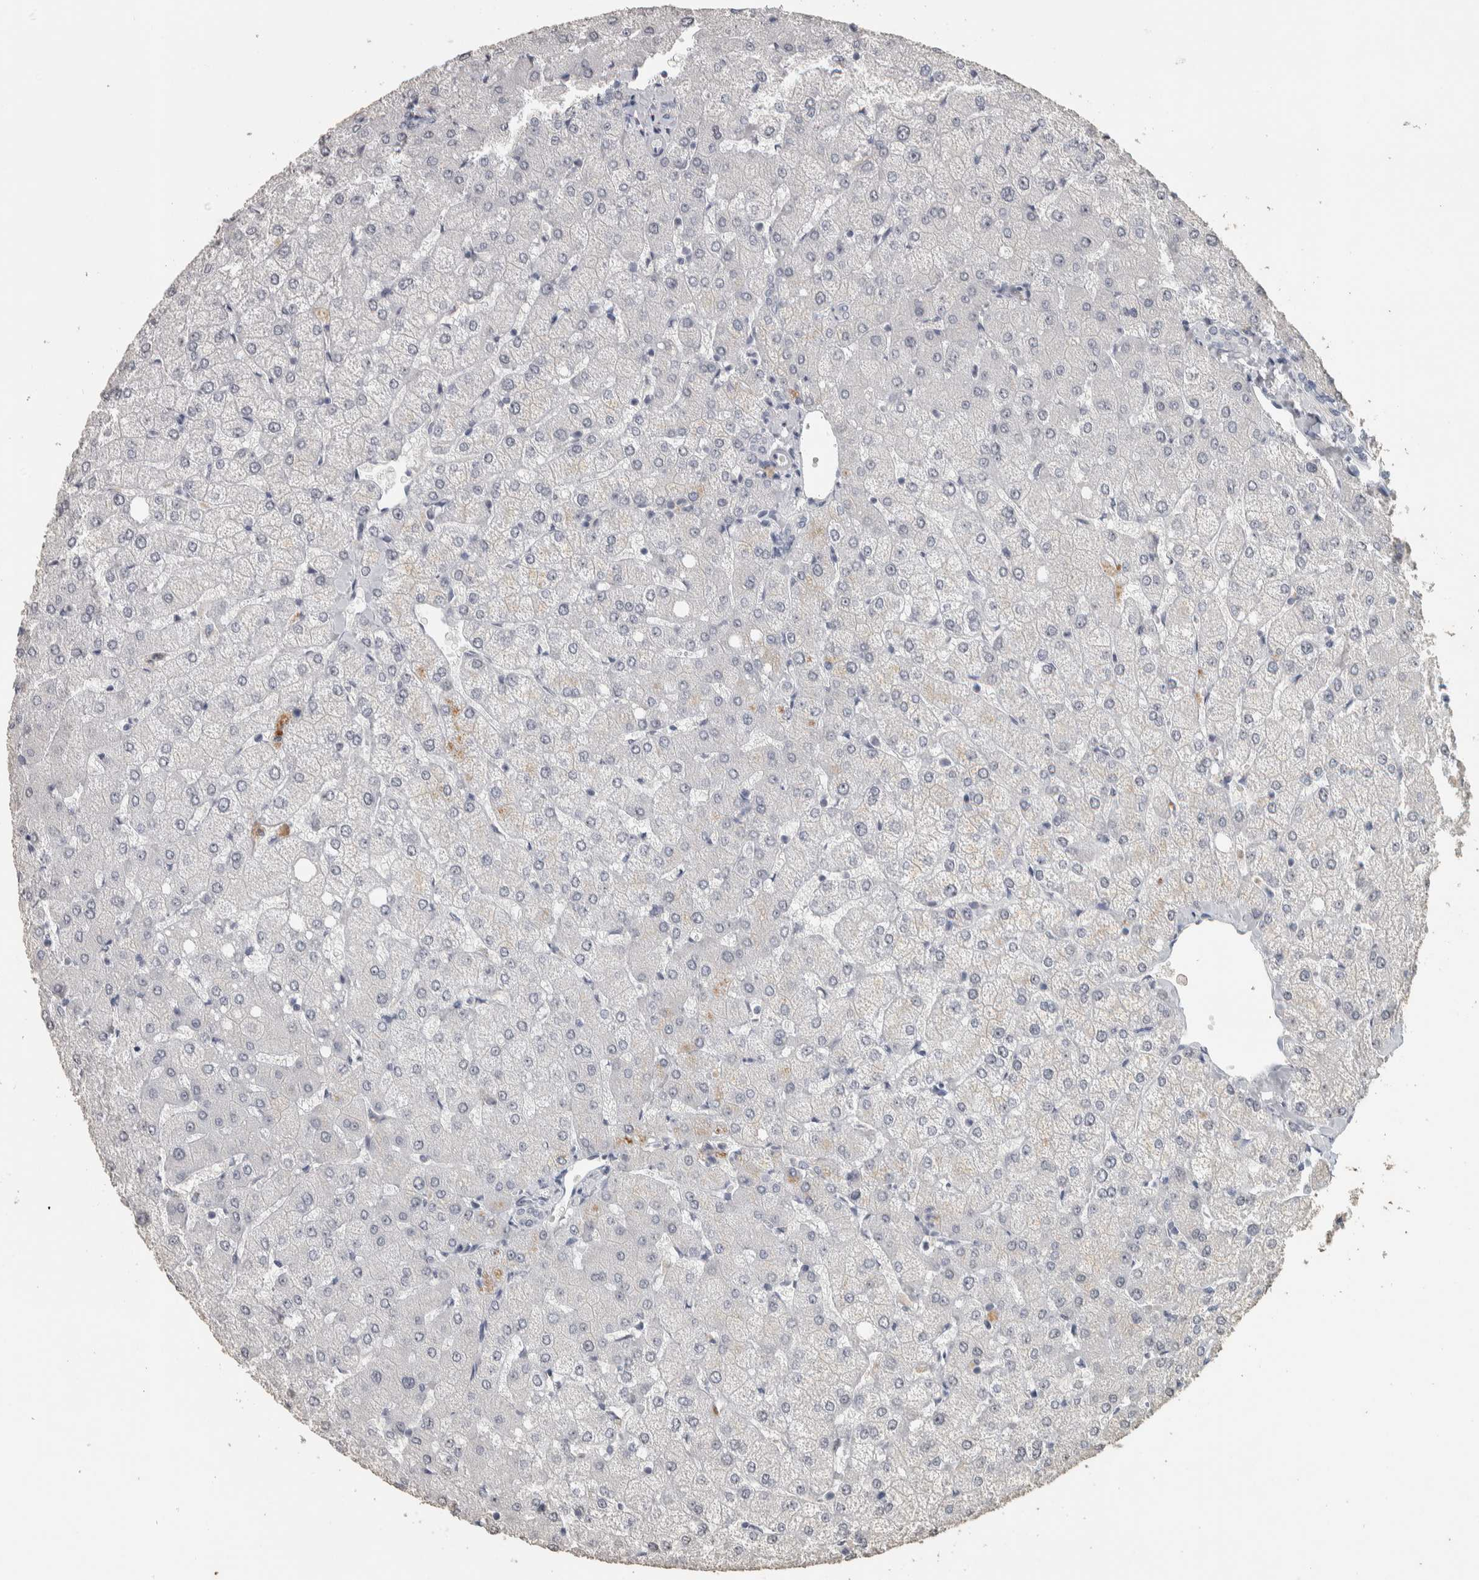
{"staining": {"intensity": "negative", "quantity": "none", "location": "none"}, "tissue": "liver", "cell_type": "Cholangiocytes", "image_type": "normal", "snomed": [{"axis": "morphology", "description": "Normal tissue, NOS"}, {"axis": "topography", "description": "Liver"}], "caption": "An image of liver stained for a protein demonstrates no brown staining in cholangiocytes. Brightfield microscopy of immunohistochemistry (IHC) stained with DAB (3,3'-diaminobenzidine) (brown) and hematoxylin (blue), captured at high magnification.", "gene": "DCAF10", "patient": {"sex": "female", "age": 54}}